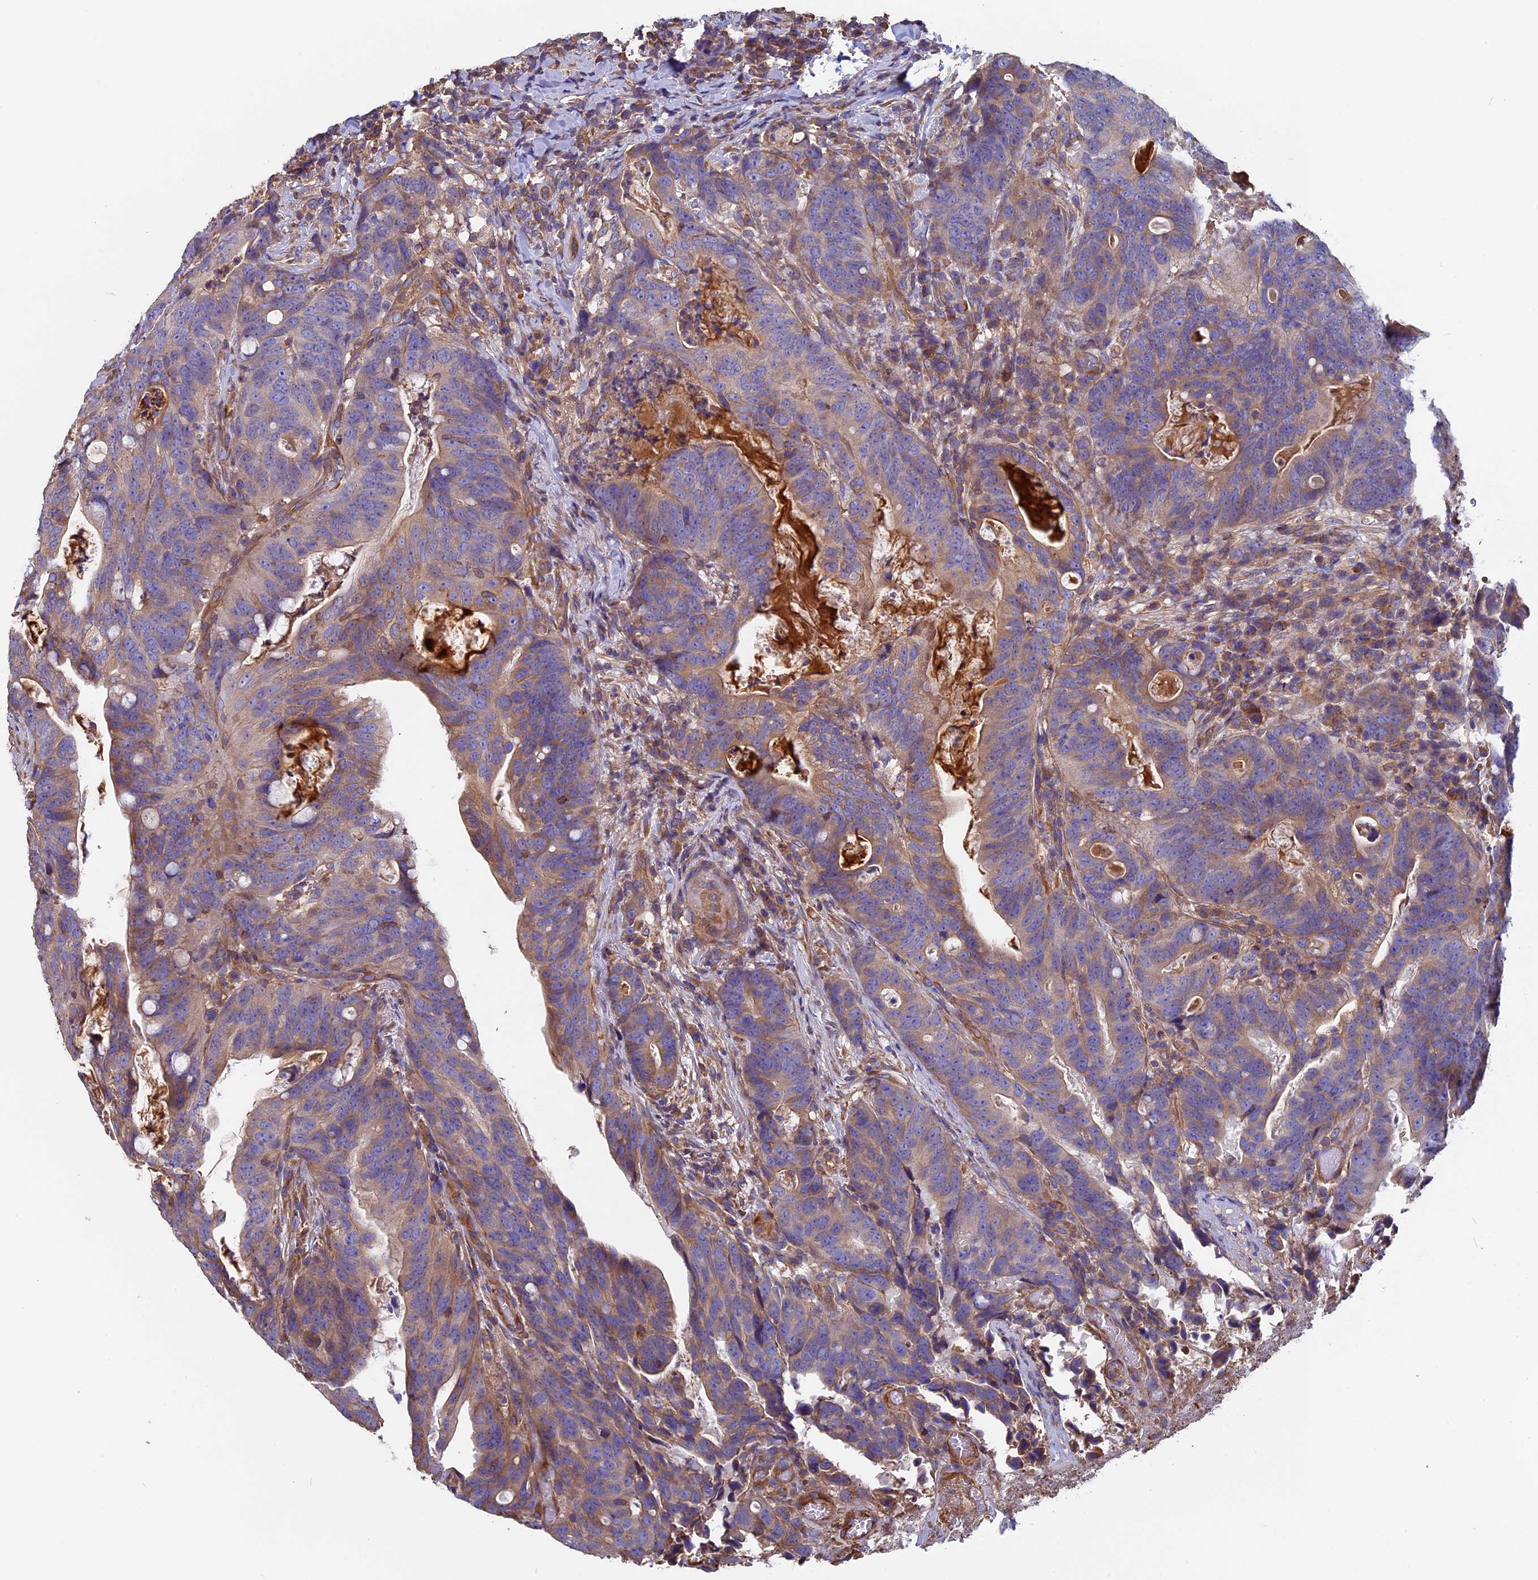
{"staining": {"intensity": "moderate", "quantity": "25%-75%", "location": "cytoplasmic/membranous"}, "tissue": "colorectal cancer", "cell_type": "Tumor cells", "image_type": "cancer", "snomed": [{"axis": "morphology", "description": "Adenocarcinoma, NOS"}, {"axis": "topography", "description": "Colon"}], "caption": "A micrograph of human adenocarcinoma (colorectal) stained for a protein shows moderate cytoplasmic/membranous brown staining in tumor cells.", "gene": "CCDC153", "patient": {"sex": "female", "age": 82}}